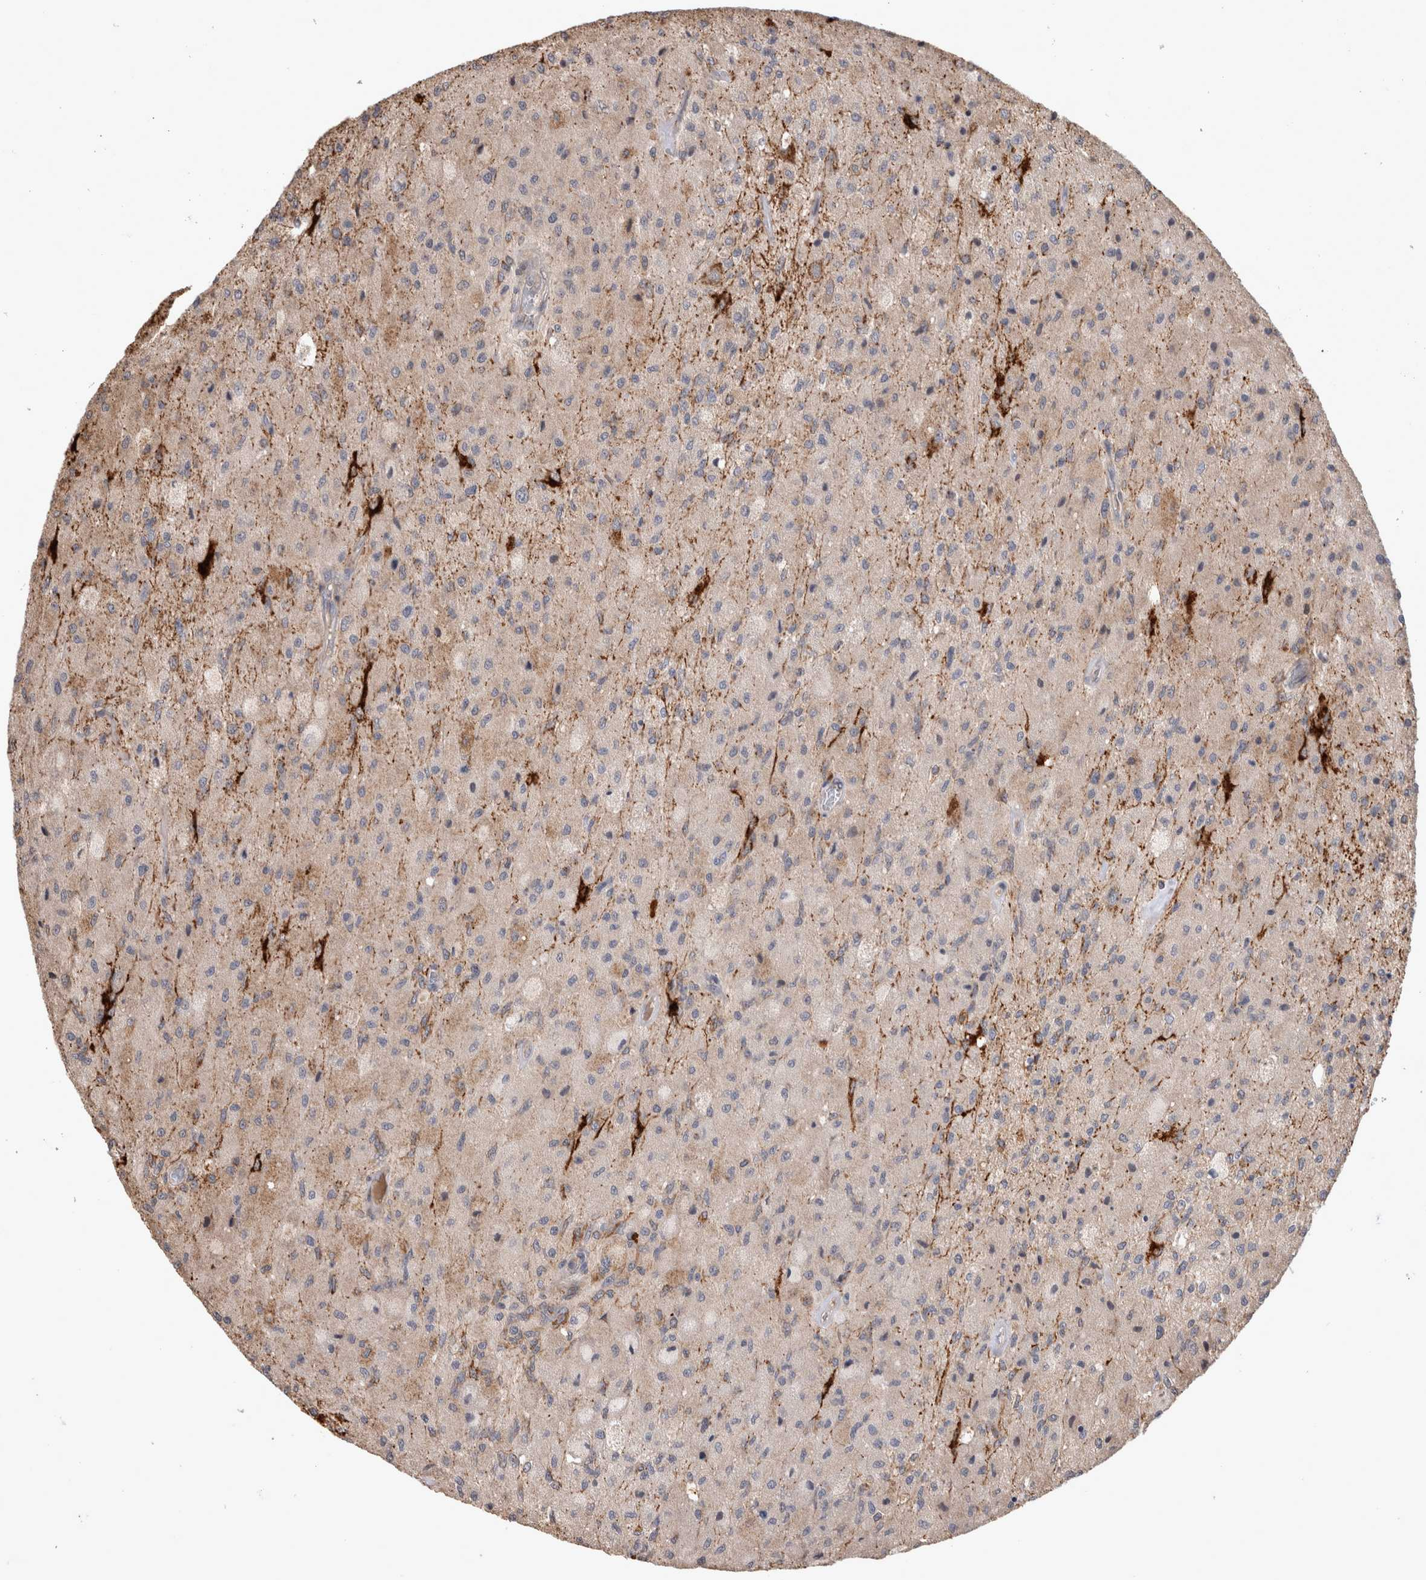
{"staining": {"intensity": "moderate", "quantity": "<25%", "location": "cytoplasmic/membranous"}, "tissue": "glioma", "cell_type": "Tumor cells", "image_type": "cancer", "snomed": [{"axis": "morphology", "description": "Normal tissue, NOS"}, {"axis": "morphology", "description": "Glioma, malignant, High grade"}, {"axis": "topography", "description": "Cerebral cortex"}], "caption": "Tumor cells display low levels of moderate cytoplasmic/membranous expression in approximately <25% of cells in human malignant high-grade glioma.", "gene": "SERAC1", "patient": {"sex": "male", "age": 77}}